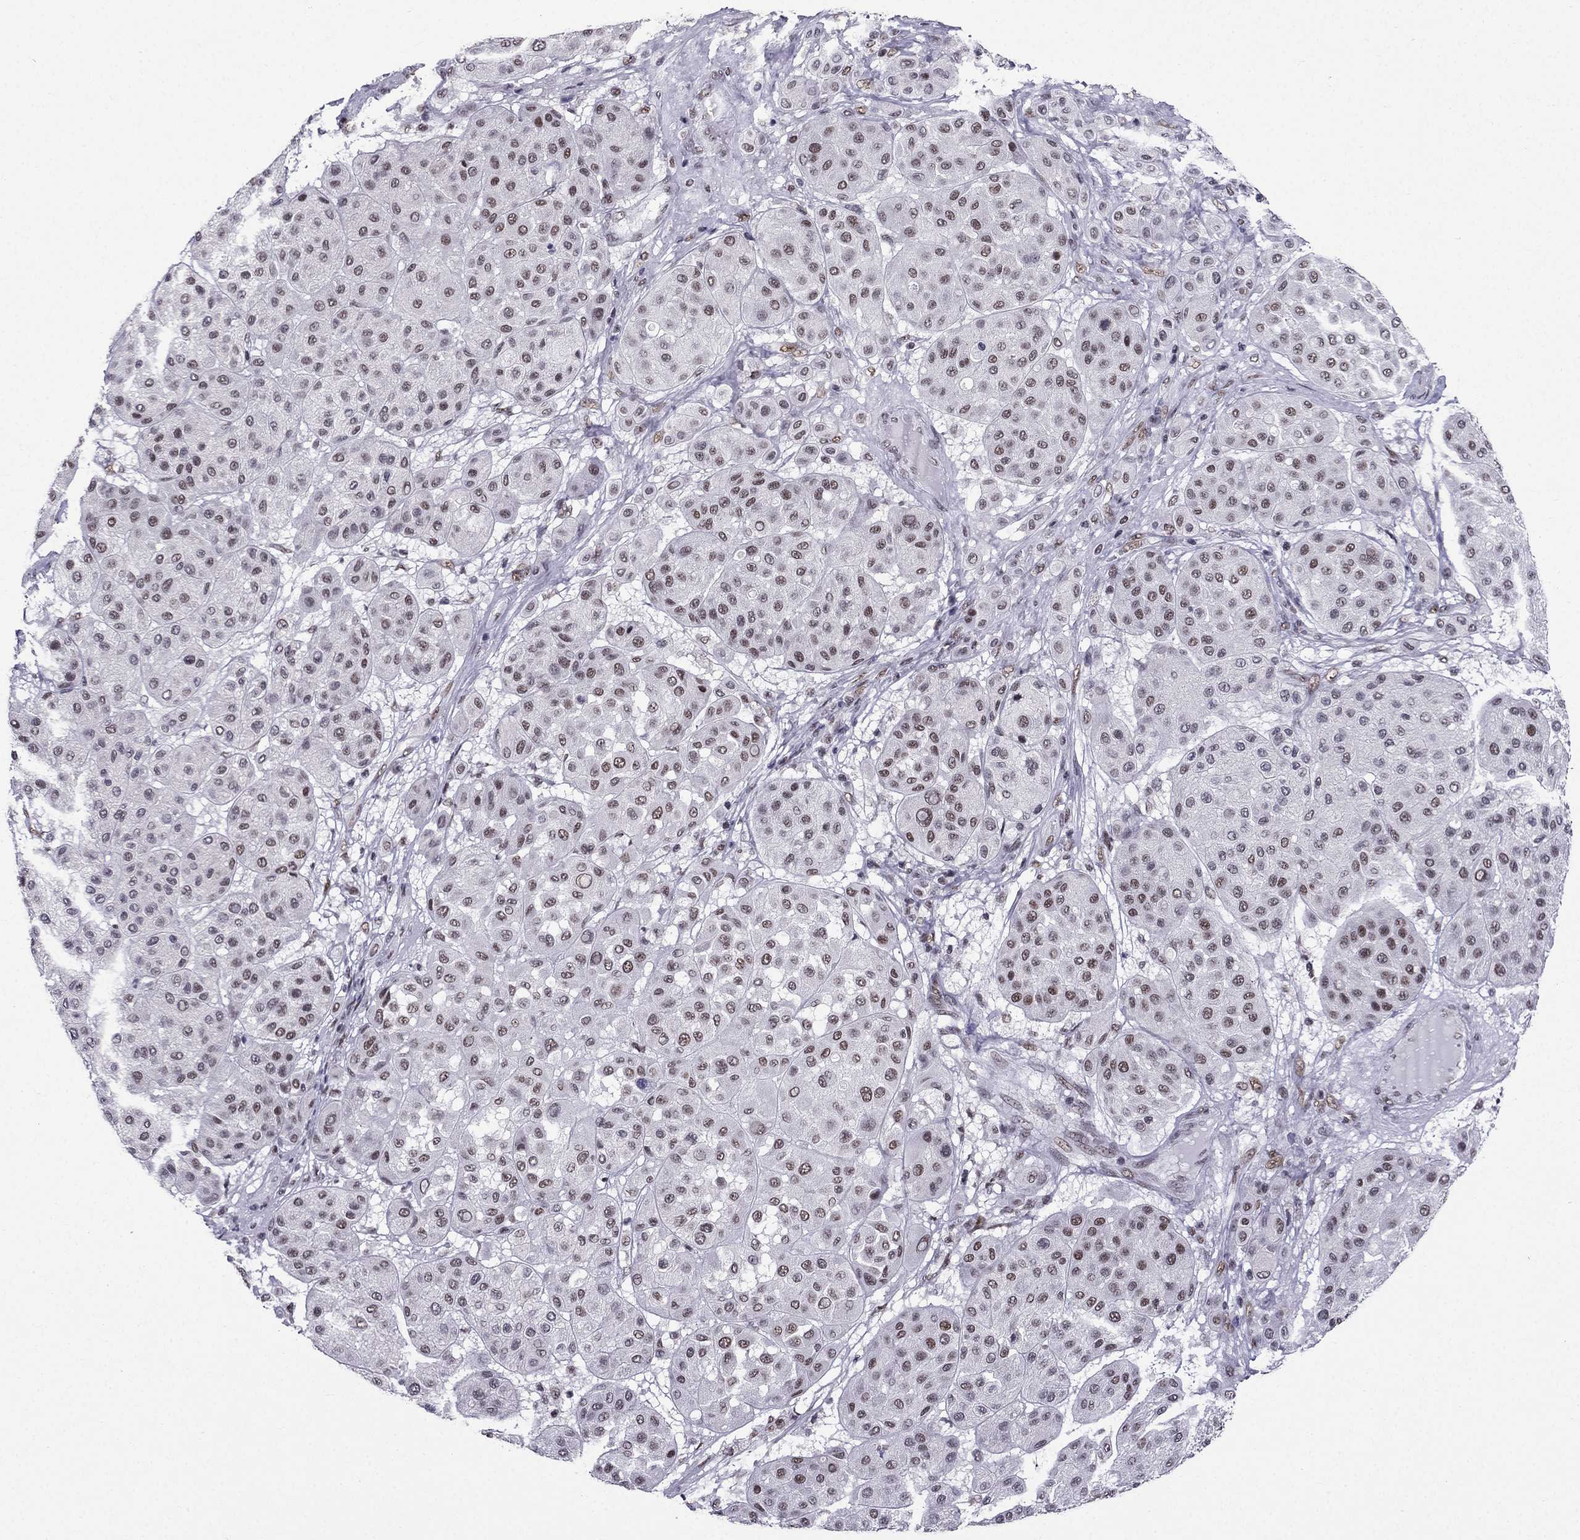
{"staining": {"intensity": "weak", "quantity": "25%-75%", "location": "nuclear"}, "tissue": "melanoma", "cell_type": "Tumor cells", "image_type": "cancer", "snomed": [{"axis": "morphology", "description": "Malignant melanoma, Metastatic site"}, {"axis": "topography", "description": "Smooth muscle"}], "caption": "Malignant melanoma (metastatic site) stained for a protein displays weak nuclear positivity in tumor cells.", "gene": "ZNF420", "patient": {"sex": "male", "age": 41}}